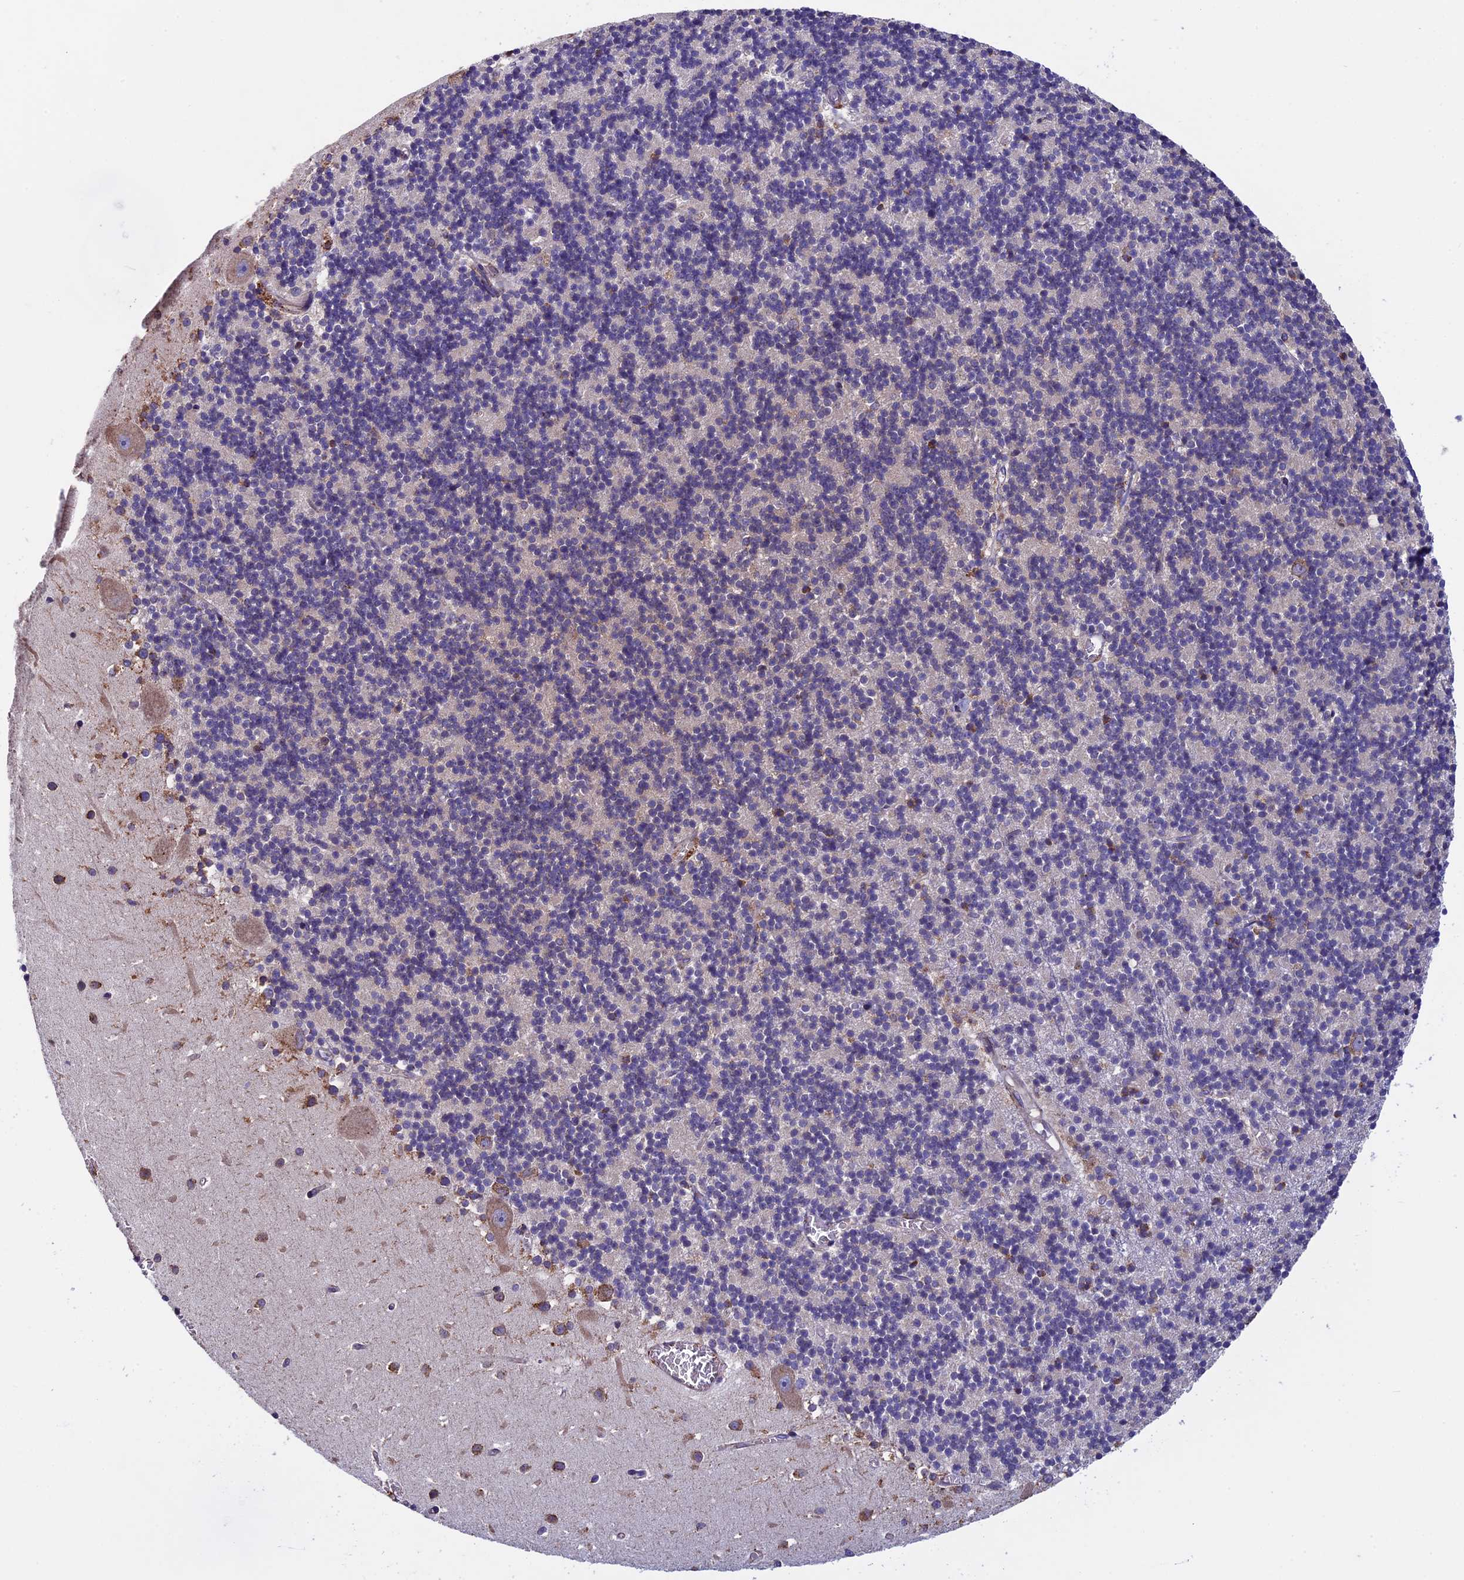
{"staining": {"intensity": "negative", "quantity": "none", "location": "none"}, "tissue": "cerebellum", "cell_type": "Cells in granular layer", "image_type": "normal", "snomed": [{"axis": "morphology", "description": "Normal tissue, NOS"}, {"axis": "topography", "description": "Cerebellum"}], "caption": "This is an IHC image of normal human cerebellum. There is no positivity in cells in granular layer.", "gene": "BTBD3", "patient": {"sex": "male", "age": 54}}